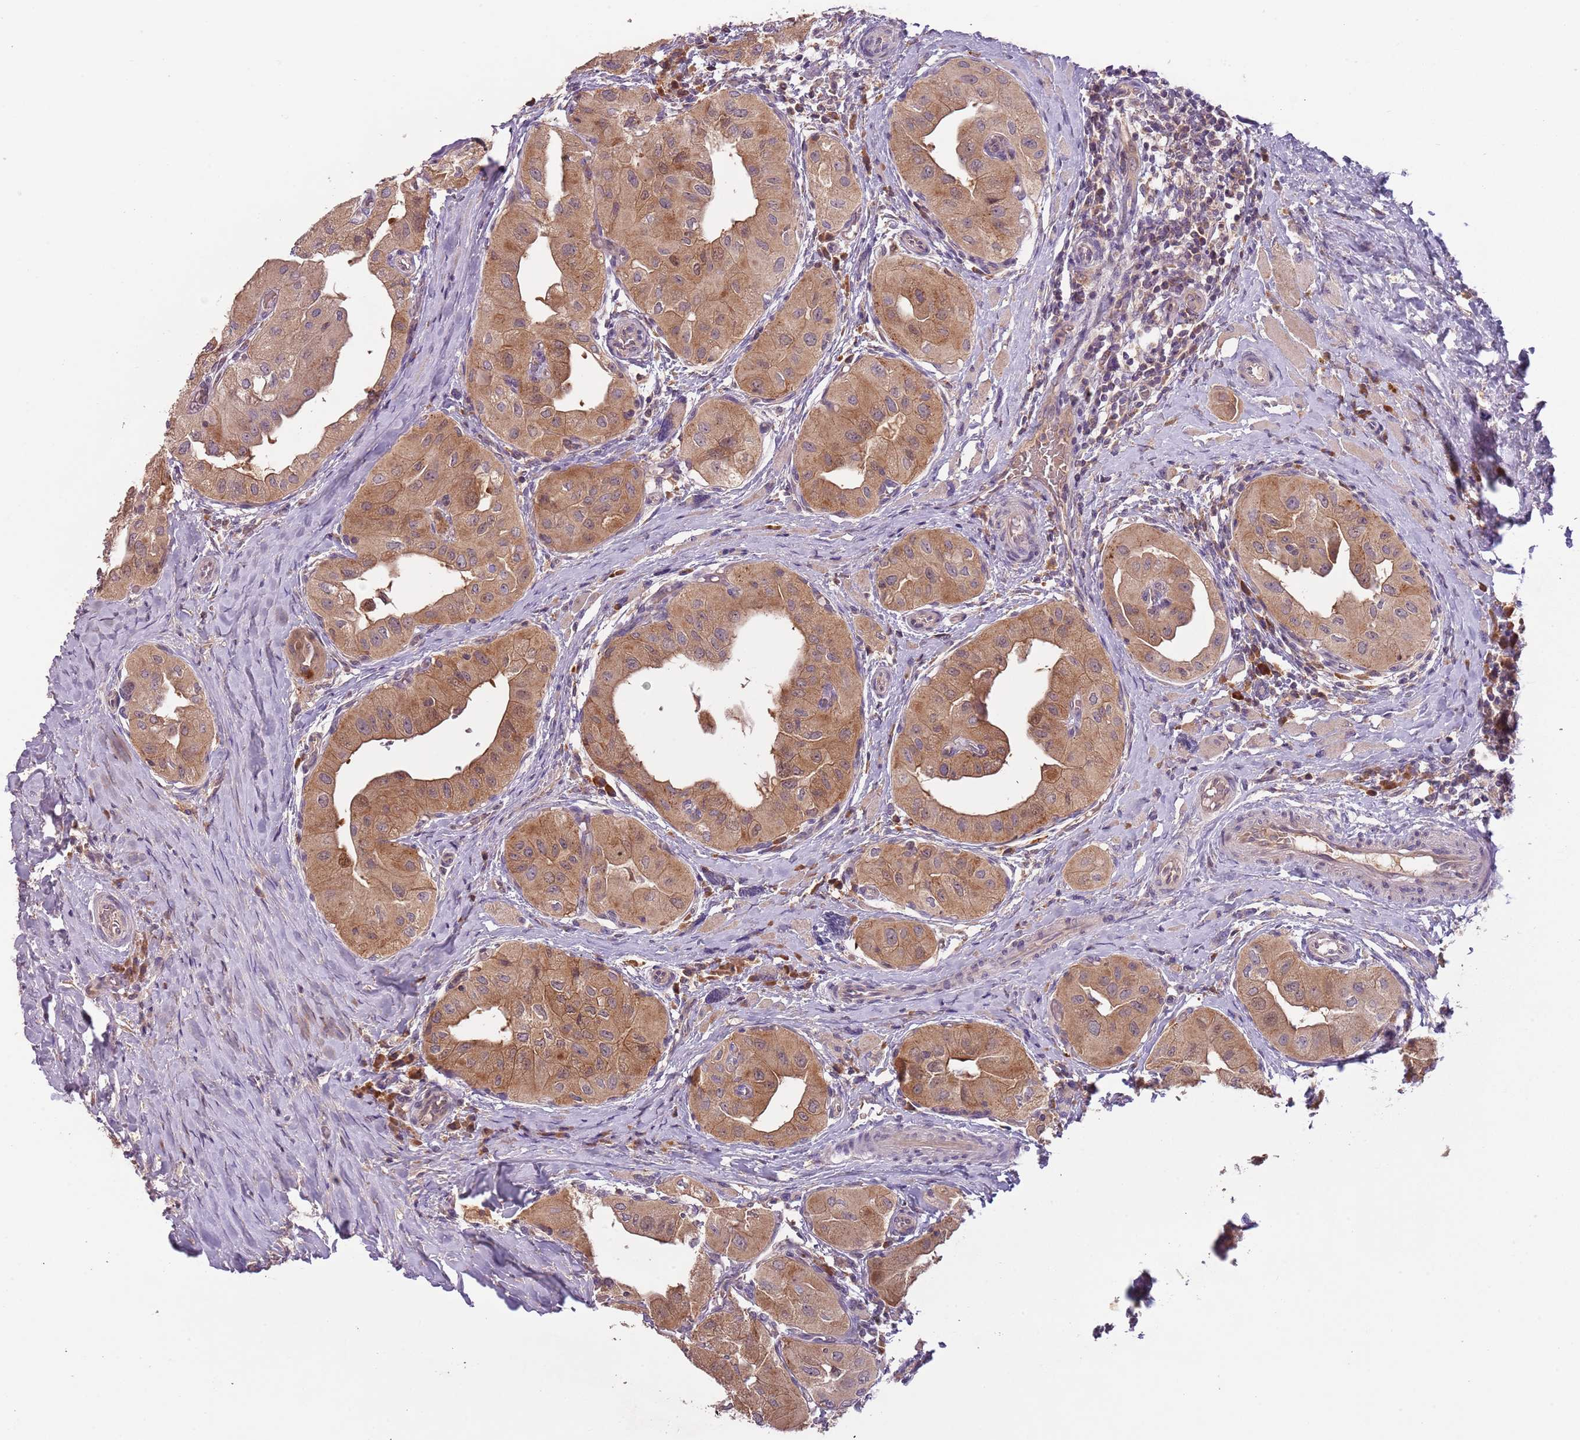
{"staining": {"intensity": "moderate", "quantity": ">75%", "location": "cytoplasmic/membranous,nuclear"}, "tissue": "thyroid cancer", "cell_type": "Tumor cells", "image_type": "cancer", "snomed": [{"axis": "morphology", "description": "Papillary adenocarcinoma, NOS"}, {"axis": "topography", "description": "Thyroid gland"}], "caption": "Moderate cytoplasmic/membranous and nuclear positivity is present in about >75% of tumor cells in thyroid cancer (papillary adenocarcinoma).", "gene": "FECH", "patient": {"sex": "female", "age": 59}}